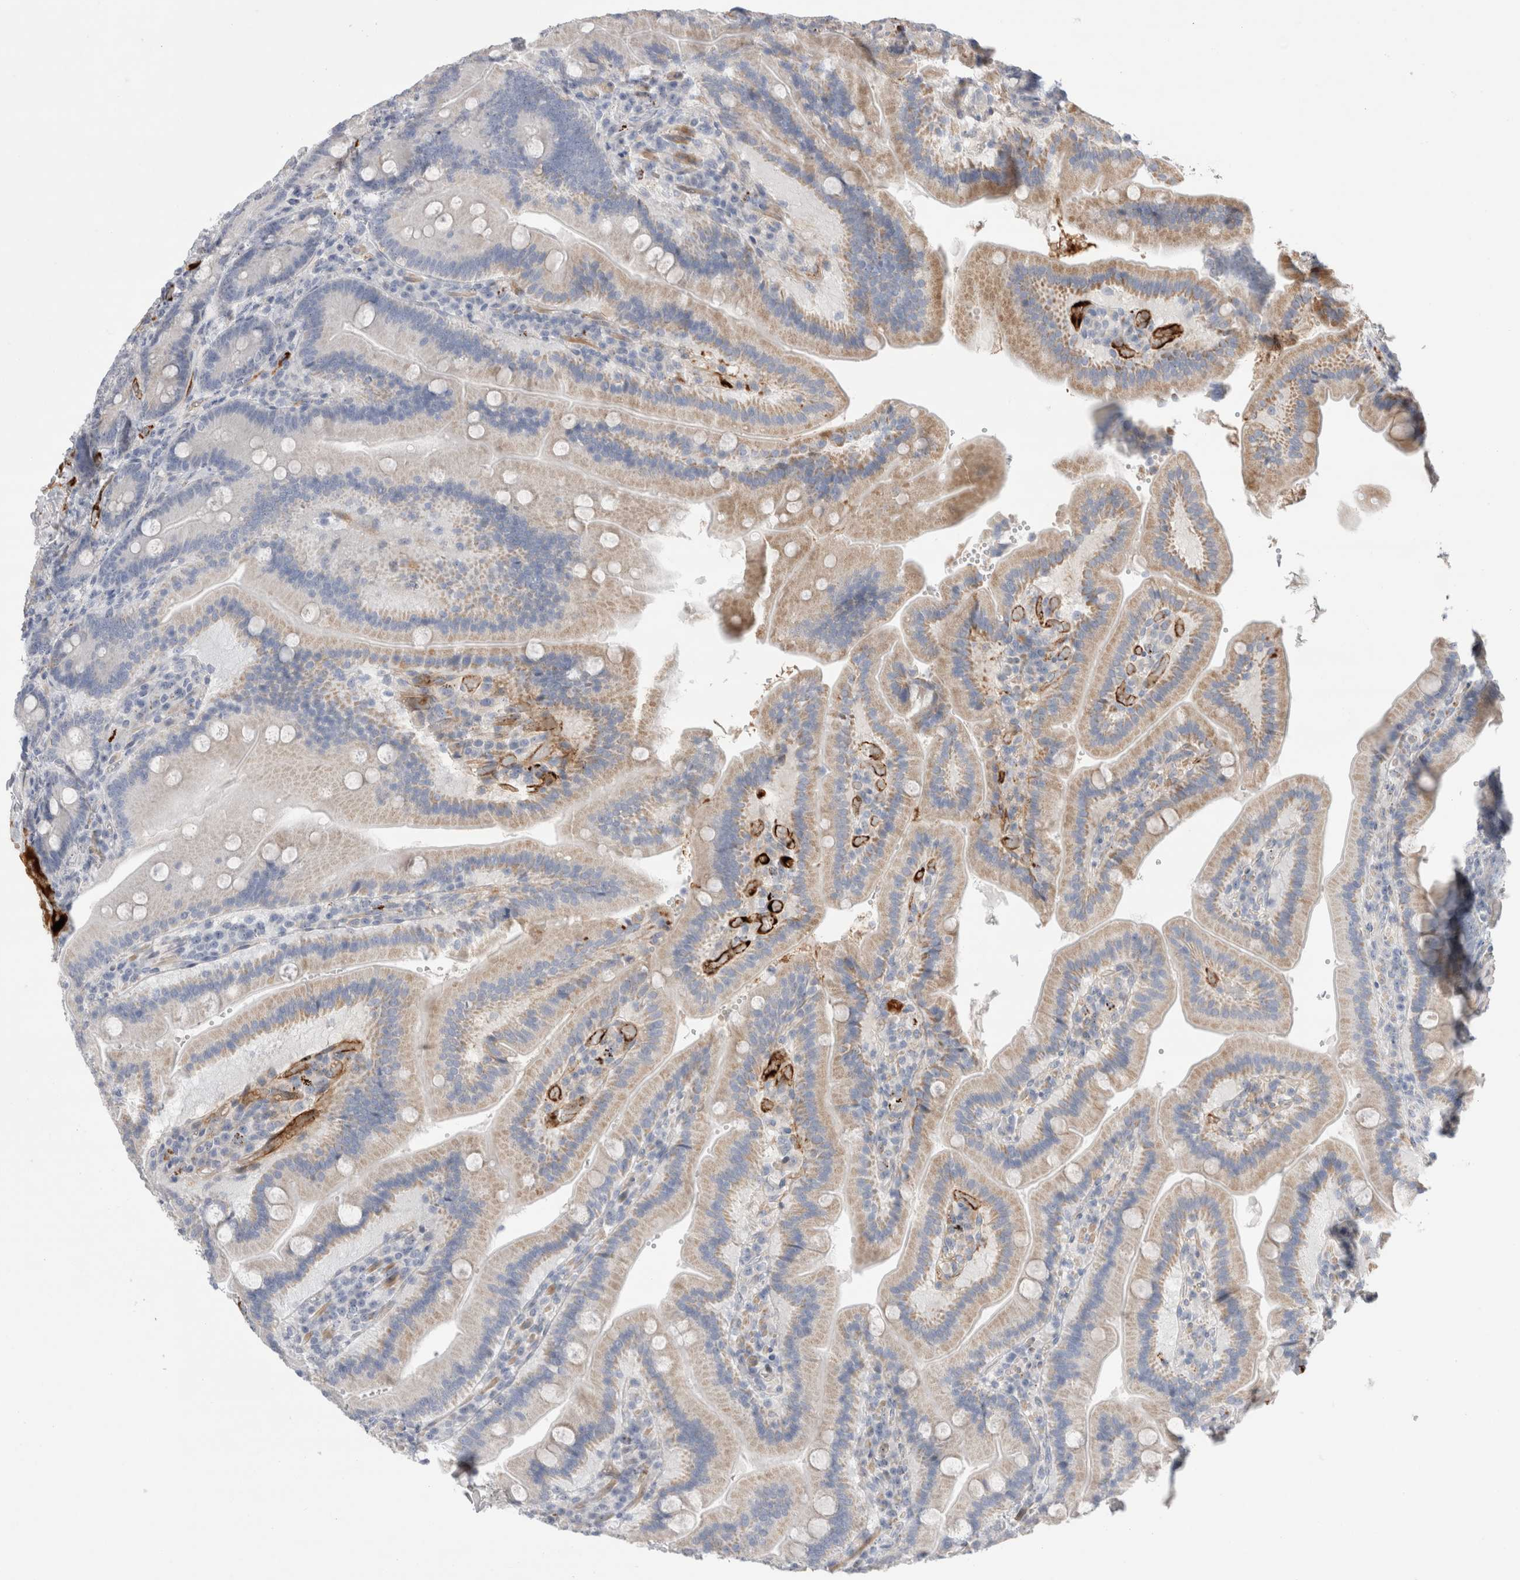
{"staining": {"intensity": "moderate", "quantity": "25%-75%", "location": "cytoplasmic/membranous"}, "tissue": "duodenum", "cell_type": "Glandular cells", "image_type": "normal", "snomed": [{"axis": "morphology", "description": "Normal tissue, NOS"}, {"axis": "topography", "description": "Duodenum"}], "caption": "This photomicrograph displays immunohistochemistry staining of unremarkable duodenum, with medium moderate cytoplasmic/membranous expression in about 25%-75% of glandular cells.", "gene": "ECHDC2", "patient": {"sex": "female", "age": 62}}